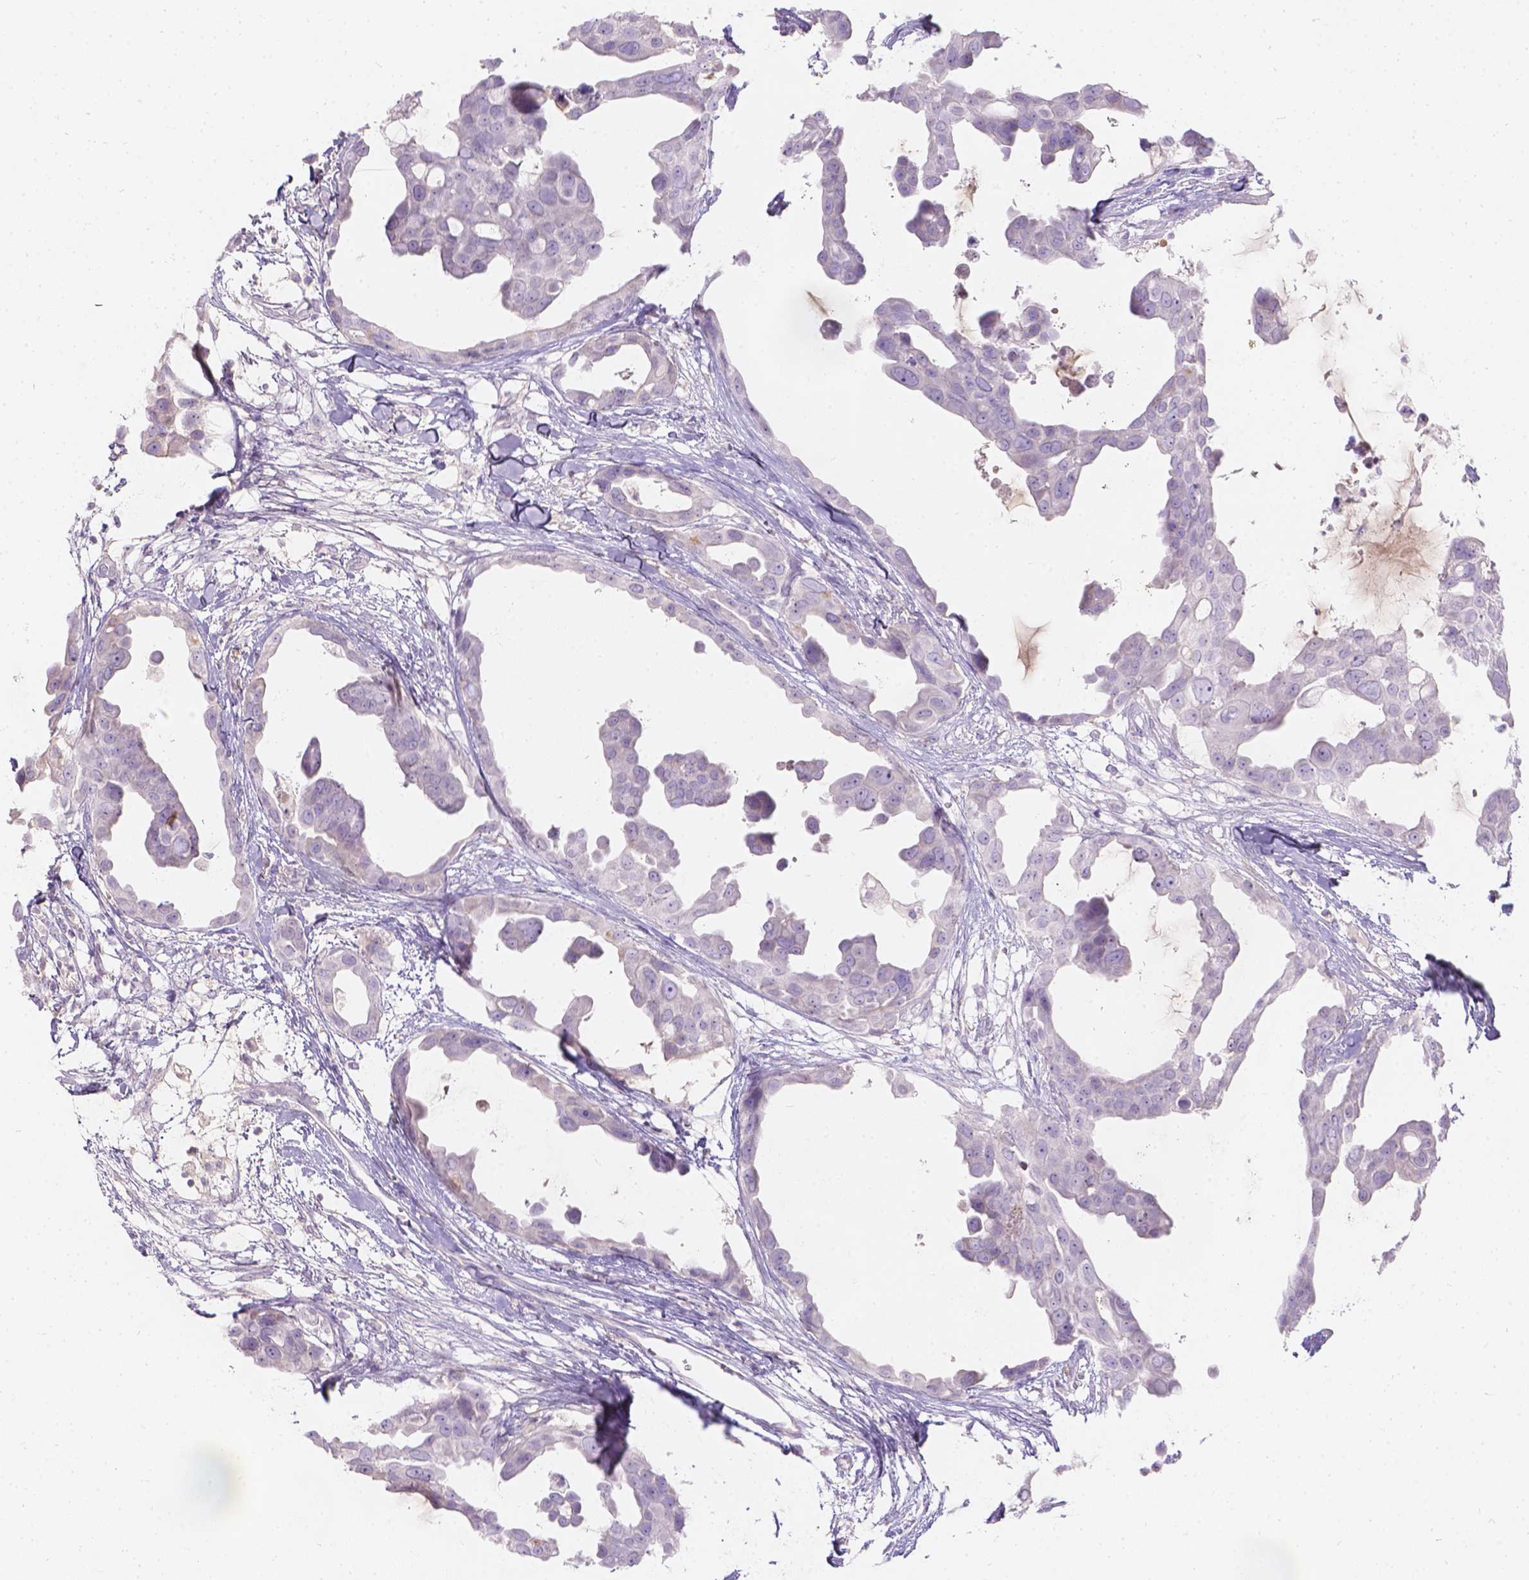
{"staining": {"intensity": "negative", "quantity": "none", "location": "none"}, "tissue": "breast cancer", "cell_type": "Tumor cells", "image_type": "cancer", "snomed": [{"axis": "morphology", "description": "Duct carcinoma"}, {"axis": "topography", "description": "Breast"}], "caption": "The immunohistochemistry (IHC) histopathology image has no significant staining in tumor cells of breast cancer (invasive ductal carcinoma) tissue.", "gene": "GAL3ST2", "patient": {"sex": "female", "age": 38}}